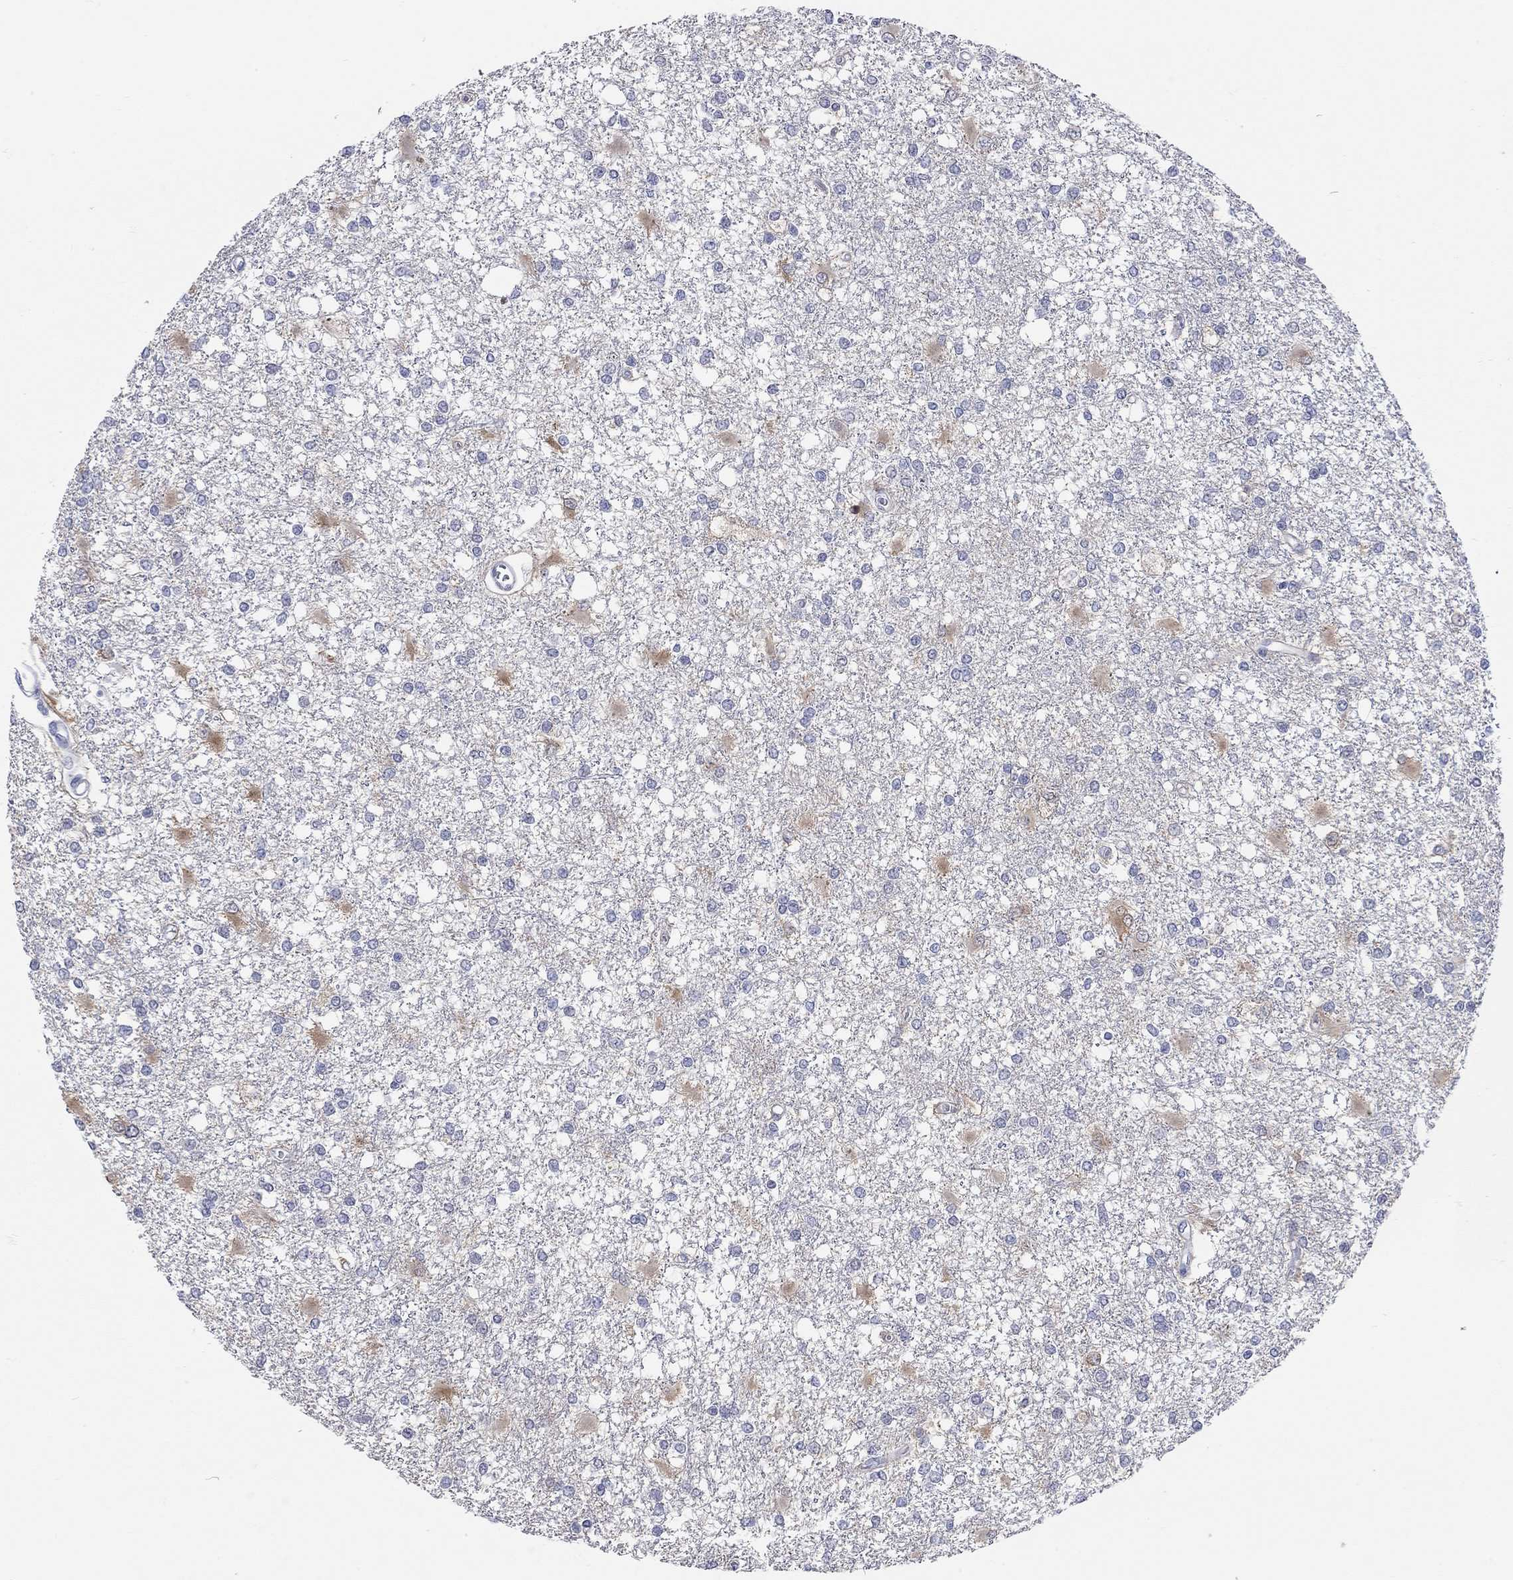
{"staining": {"intensity": "moderate", "quantity": "<25%", "location": "cytoplasmic/membranous"}, "tissue": "glioma", "cell_type": "Tumor cells", "image_type": "cancer", "snomed": [{"axis": "morphology", "description": "Glioma, malignant, High grade"}, {"axis": "topography", "description": "Cerebral cortex"}], "caption": "The photomicrograph displays a brown stain indicating the presence of a protein in the cytoplasmic/membranous of tumor cells in glioma. (DAB (3,3'-diaminobenzidine) IHC, brown staining for protein, blue staining for nuclei).", "gene": "WASF3", "patient": {"sex": "male", "age": 79}}